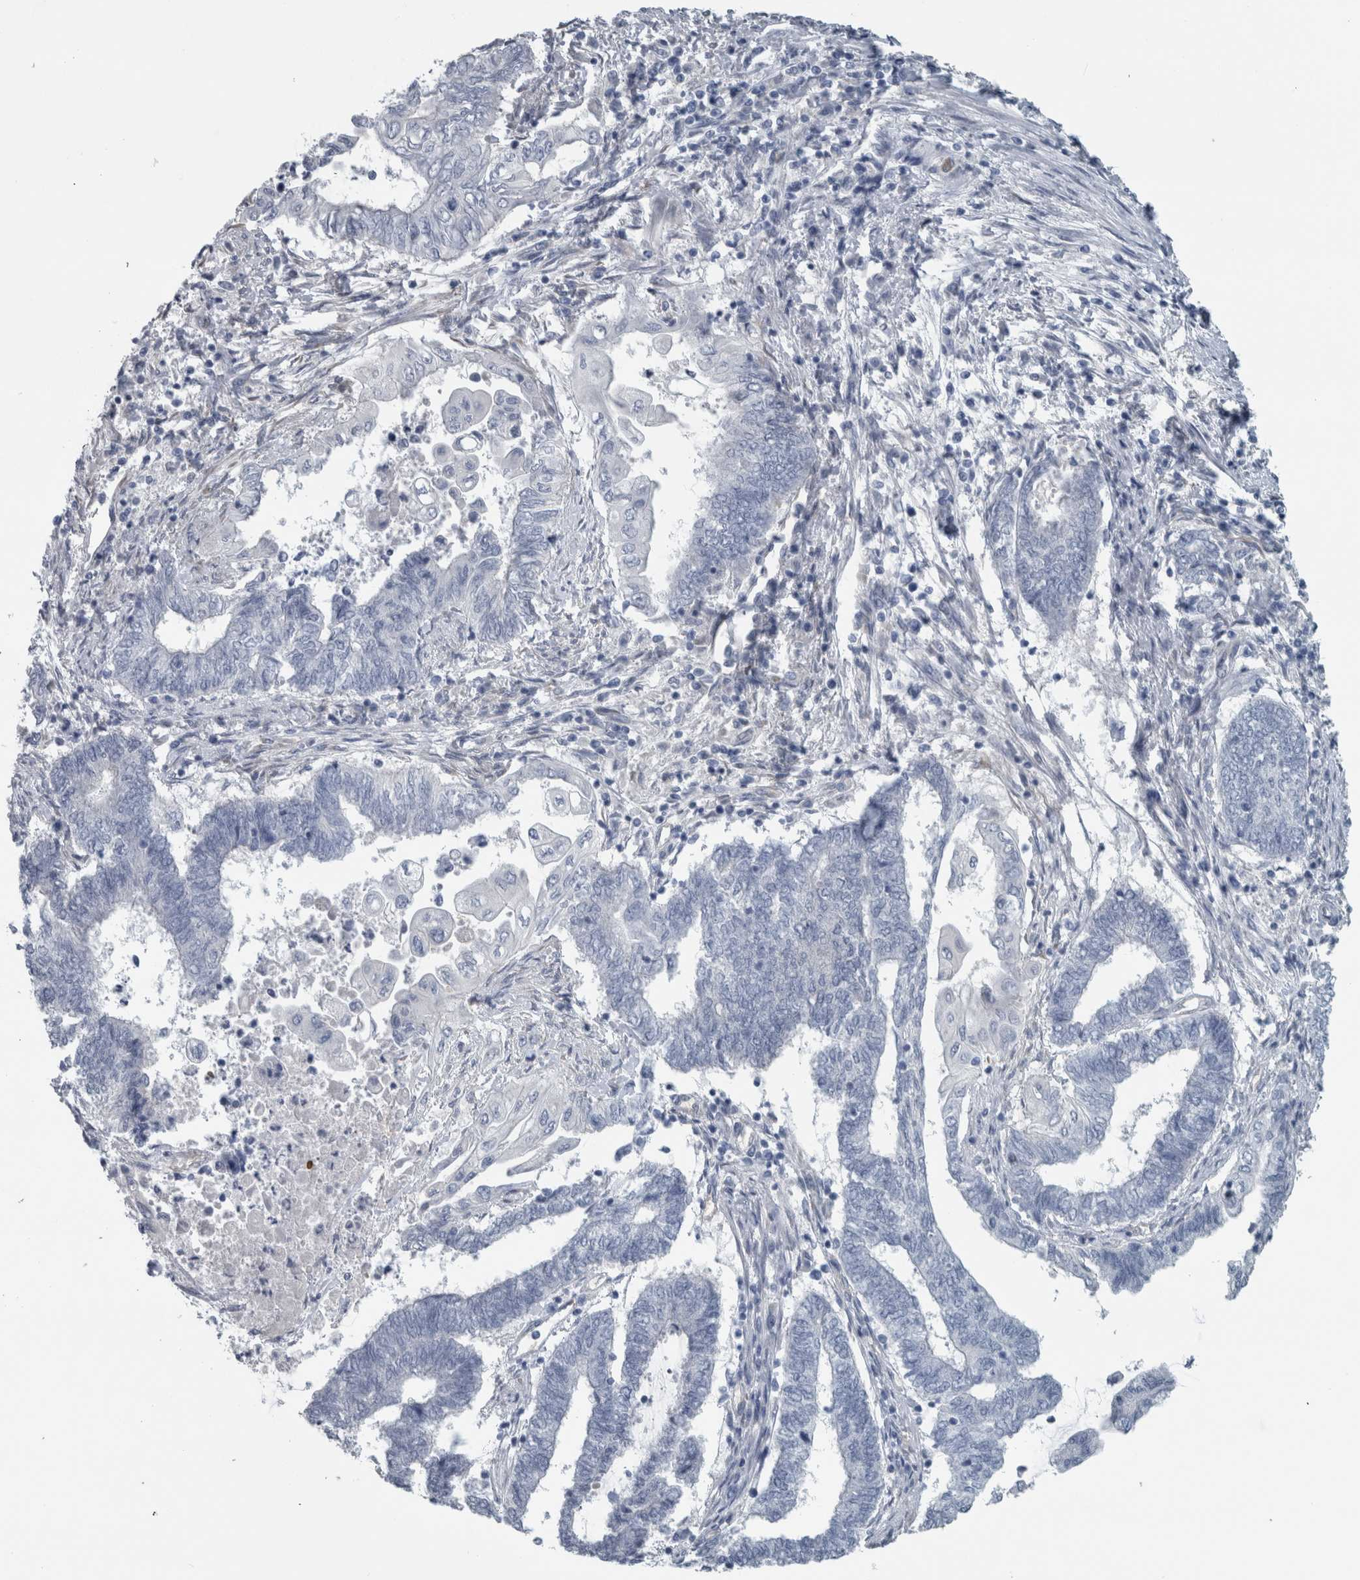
{"staining": {"intensity": "negative", "quantity": "none", "location": "none"}, "tissue": "endometrial cancer", "cell_type": "Tumor cells", "image_type": "cancer", "snomed": [{"axis": "morphology", "description": "Adenocarcinoma, NOS"}, {"axis": "topography", "description": "Uterus"}, {"axis": "topography", "description": "Endometrium"}], "caption": "Tumor cells show no significant positivity in endometrial cancer. (Immunohistochemistry (ihc), brightfield microscopy, high magnification).", "gene": "SH3GL2", "patient": {"sex": "female", "age": 70}}